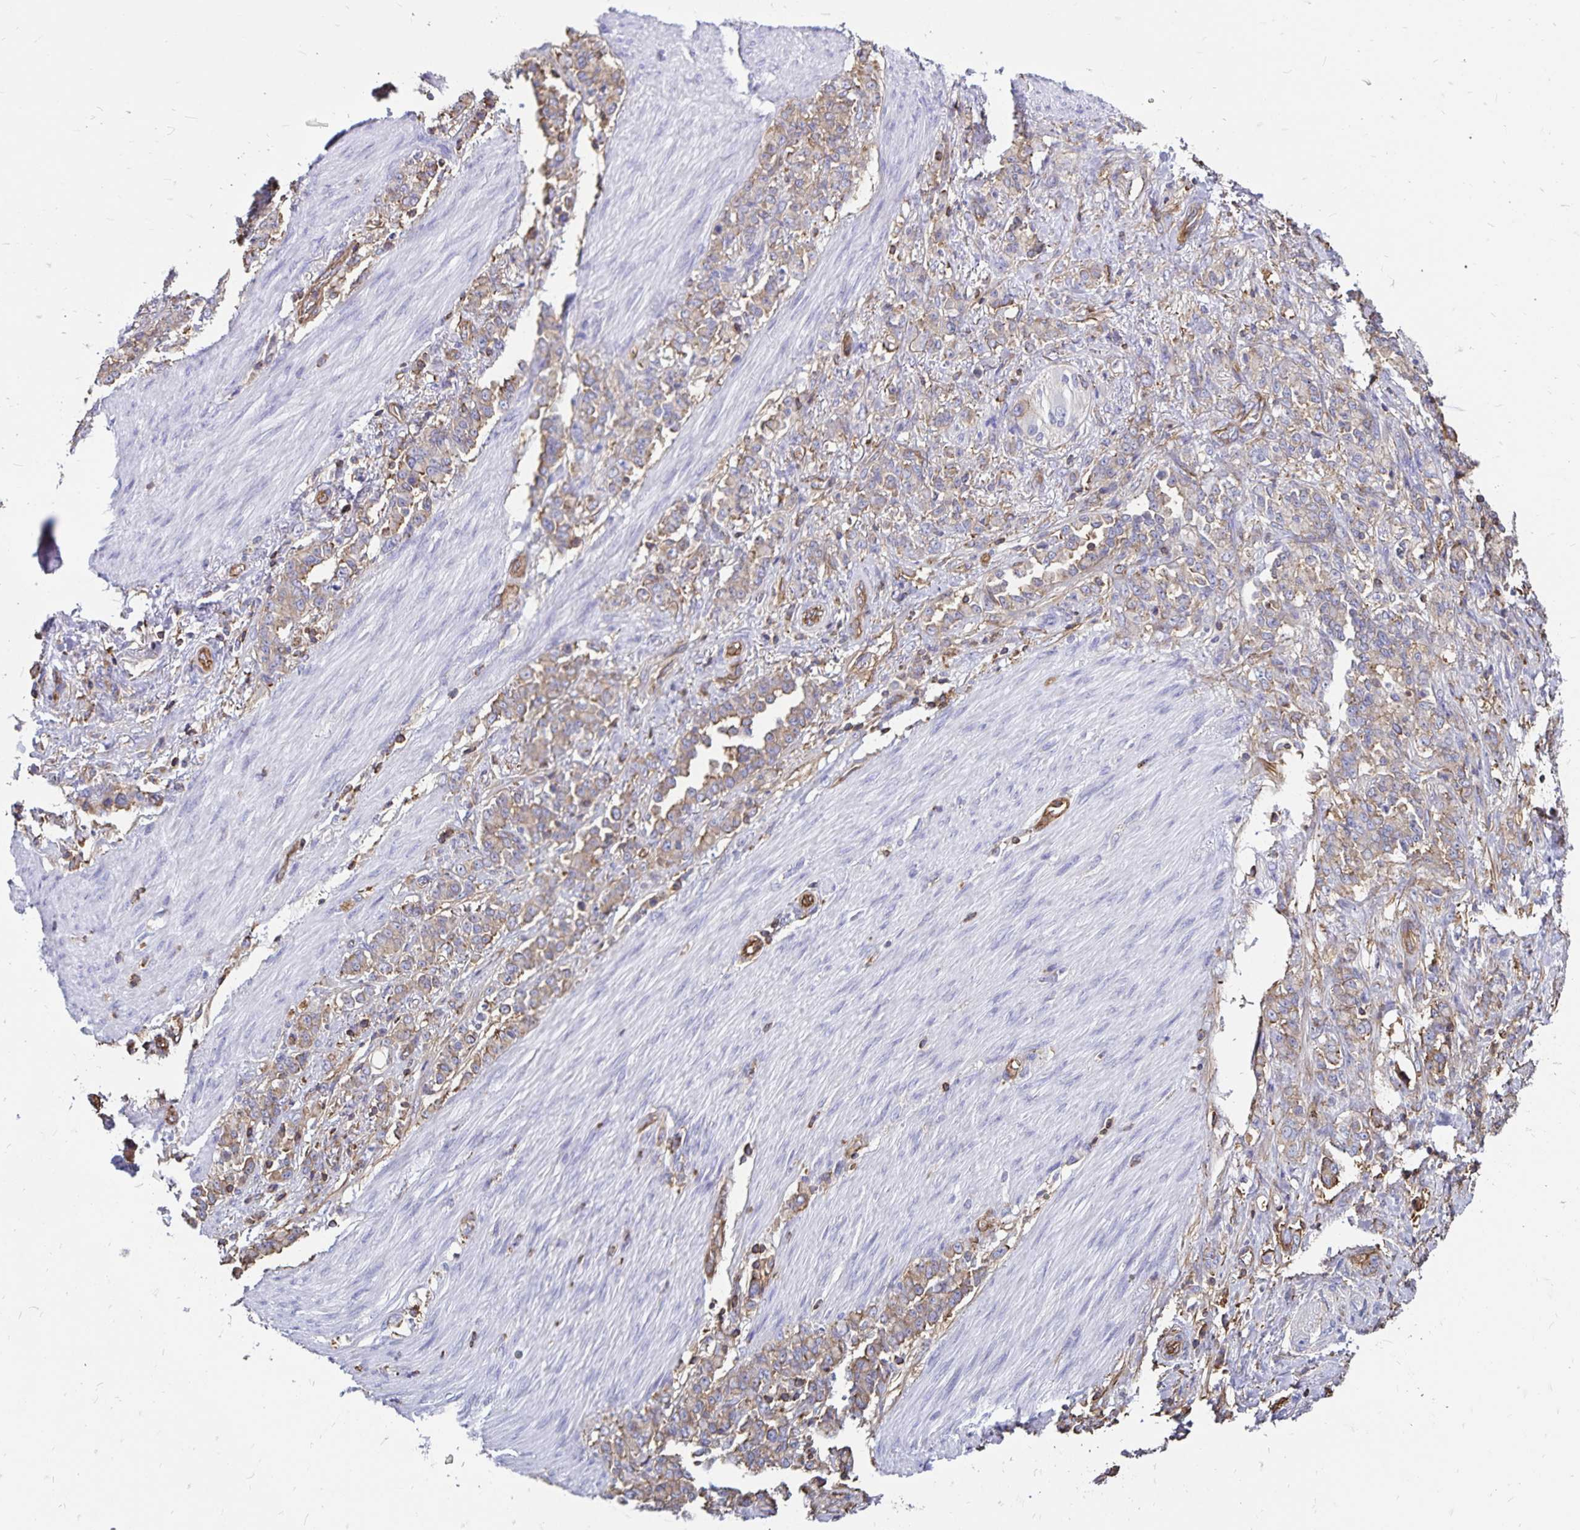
{"staining": {"intensity": "weak", "quantity": "<25%", "location": "cytoplasmic/membranous"}, "tissue": "stomach cancer", "cell_type": "Tumor cells", "image_type": "cancer", "snomed": [{"axis": "morphology", "description": "Adenocarcinoma, NOS"}, {"axis": "topography", "description": "Stomach"}], "caption": "Tumor cells show no significant protein staining in stomach cancer (adenocarcinoma).", "gene": "RPRML", "patient": {"sex": "female", "age": 79}}